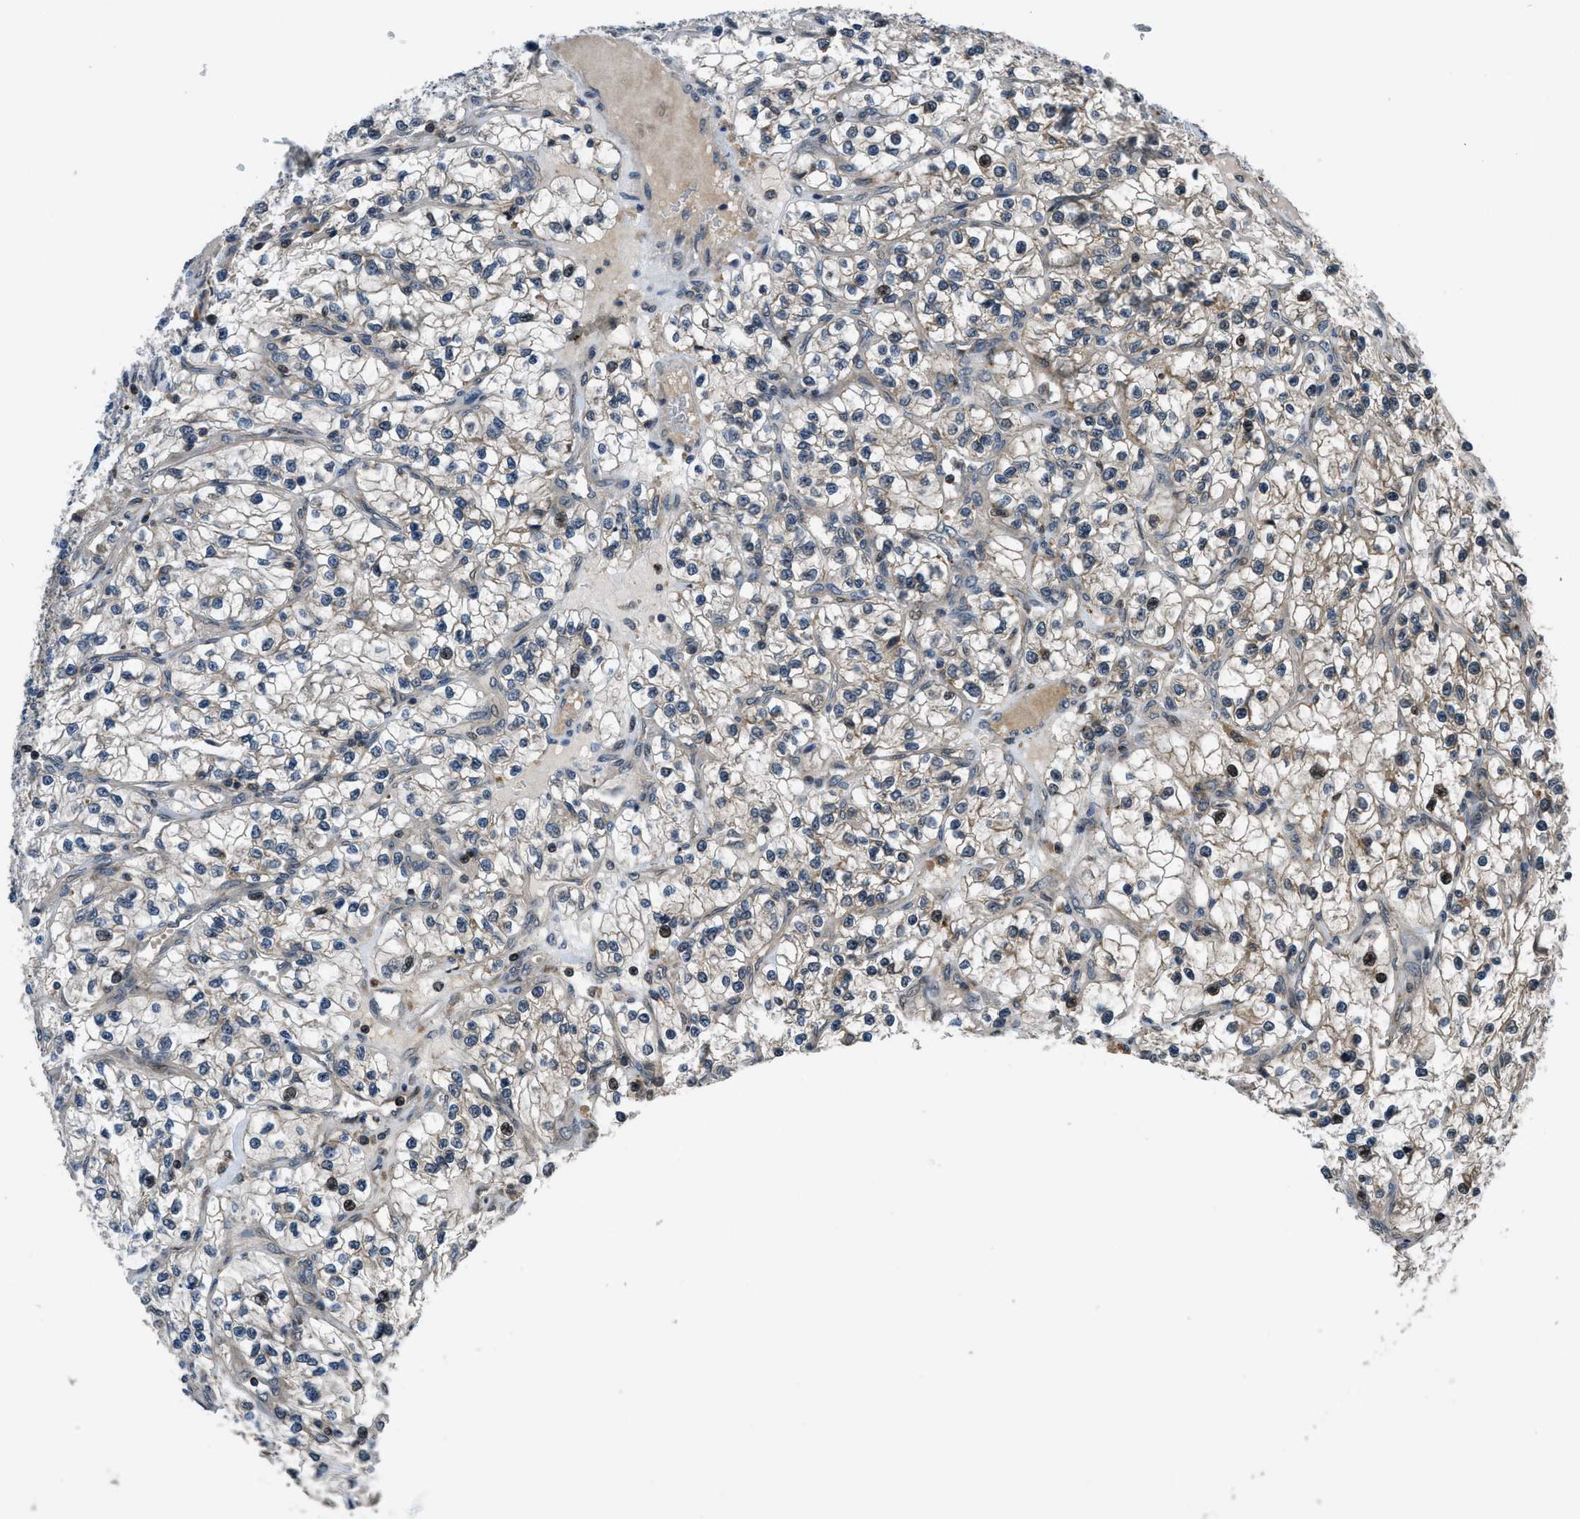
{"staining": {"intensity": "moderate", "quantity": "<25%", "location": "cytoplasmic/membranous,nuclear"}, "tissue": "renal cancer", "cell_type": "Tumor cells", "image_type": "cancer", "snomed": [{"axis": "morphology", "description": "Adenocarcinoma, NOS"}, {"axis": "topography", "description": "Kidney"}], "caption": "Adenocarcinoma (renal) stained for a protein demonstrates moderate cytoplasmic/membranous and nuclear positivity in tumor cells.", "gene": "CTBS", "patient": {"sex": "female", "age": 57}}